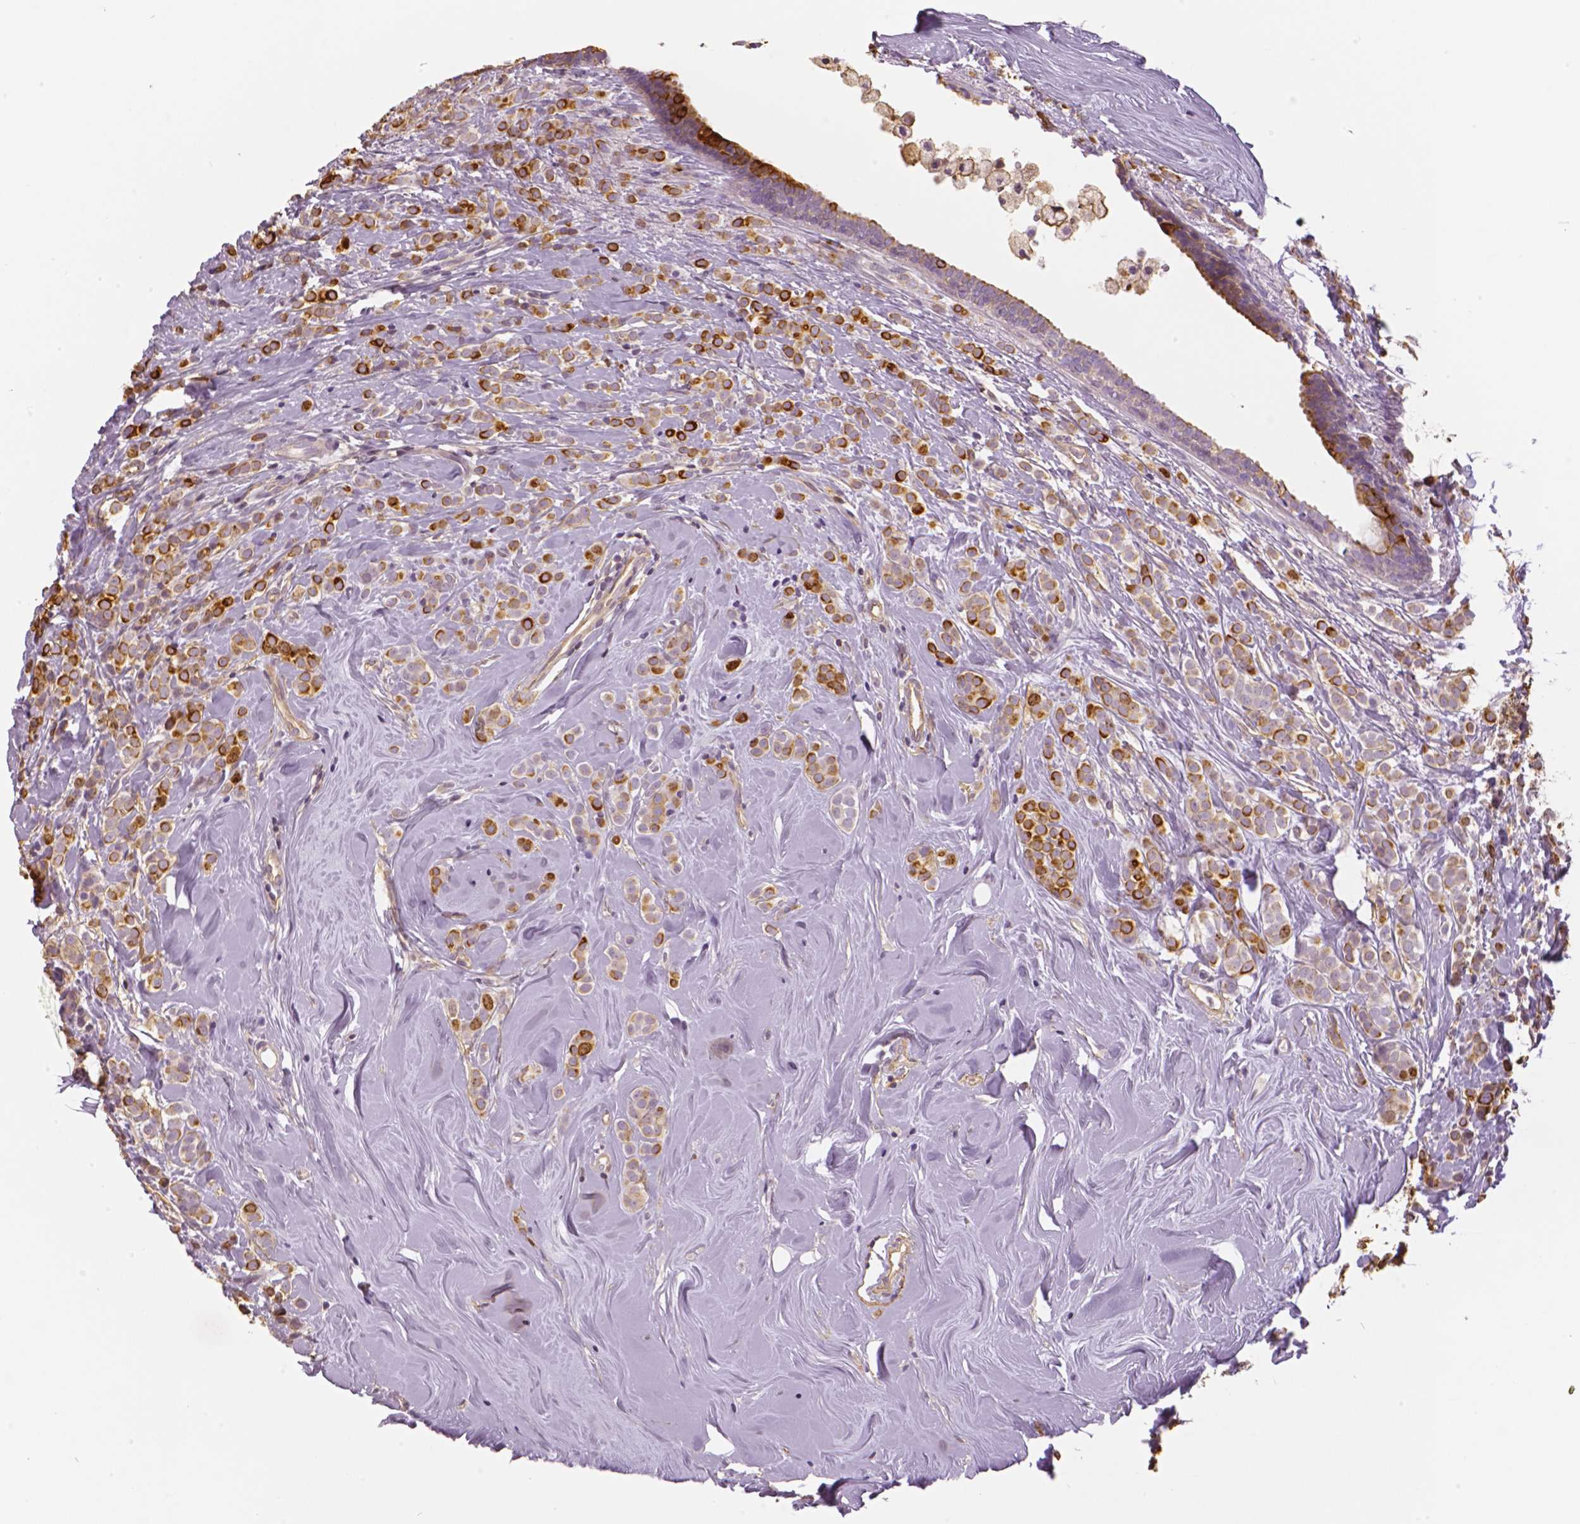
{"staining": {"intensity": "strong", "quantity": "25%-75%", "location": "cytoplasmic/membranous"}, "tissue": "breast cancer", "cell_type": "Tumor cells", "image_type": "cancer", "snomed": [{"axis": "morphology", "description": "Lobular carcinoma"}, {"axis": "topography", "description": "Breast"}], "caption": "Immunohistochemistry micrograph of human breast cancer stained for a protein (brown), which displays high levels of strong cytoplasmic/membranous staining in about 25%-75% of tumor cells.", "gene": "MKI67", "patient": {"sex": "female", "age": 49}}